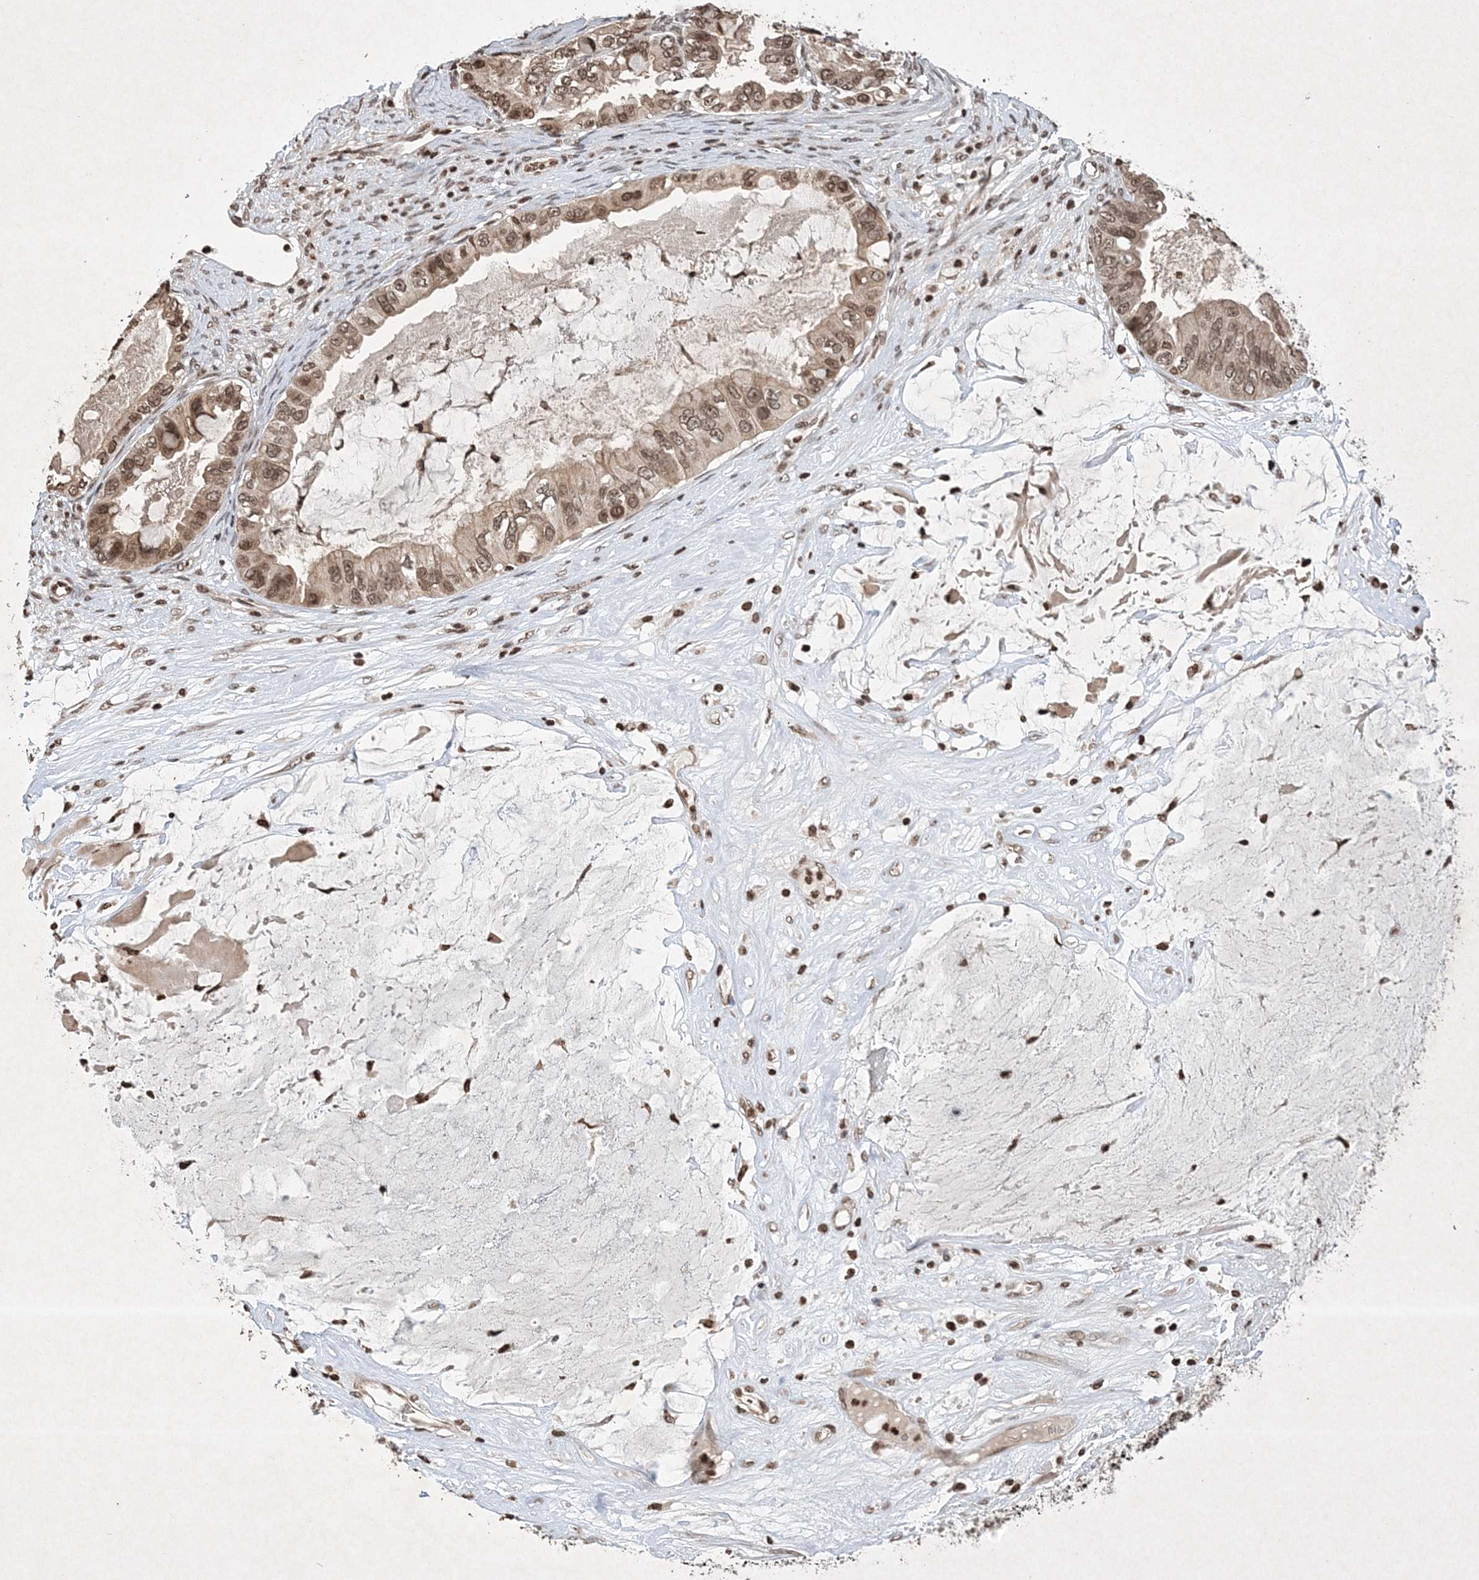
{"staining": {"intensity": "moderate", "quantity": ">75%", "location": "nuclear"}, "tissue": "ovarian cancer", "cell_type": "Tumor cells", "image_type": "cancer", "snomed": [{"axis": "morphology", "description": "Cystadenocarcinoma, mucinous, NOS"}, {"axis": "topography", "description": "Ovary"}], "caption": "High-magnification brightfield microscopy of ovarian cancer (mucinous cystadenocarcinoma) stained with DAB (brown) and counterstained with hematoxylin (blue). tumor cells exhibit moderate nuclear positivity is appreciated in about>75% of cells.", "gene": "NEDD9", "patient": {"sex": "female", "age": 80}}